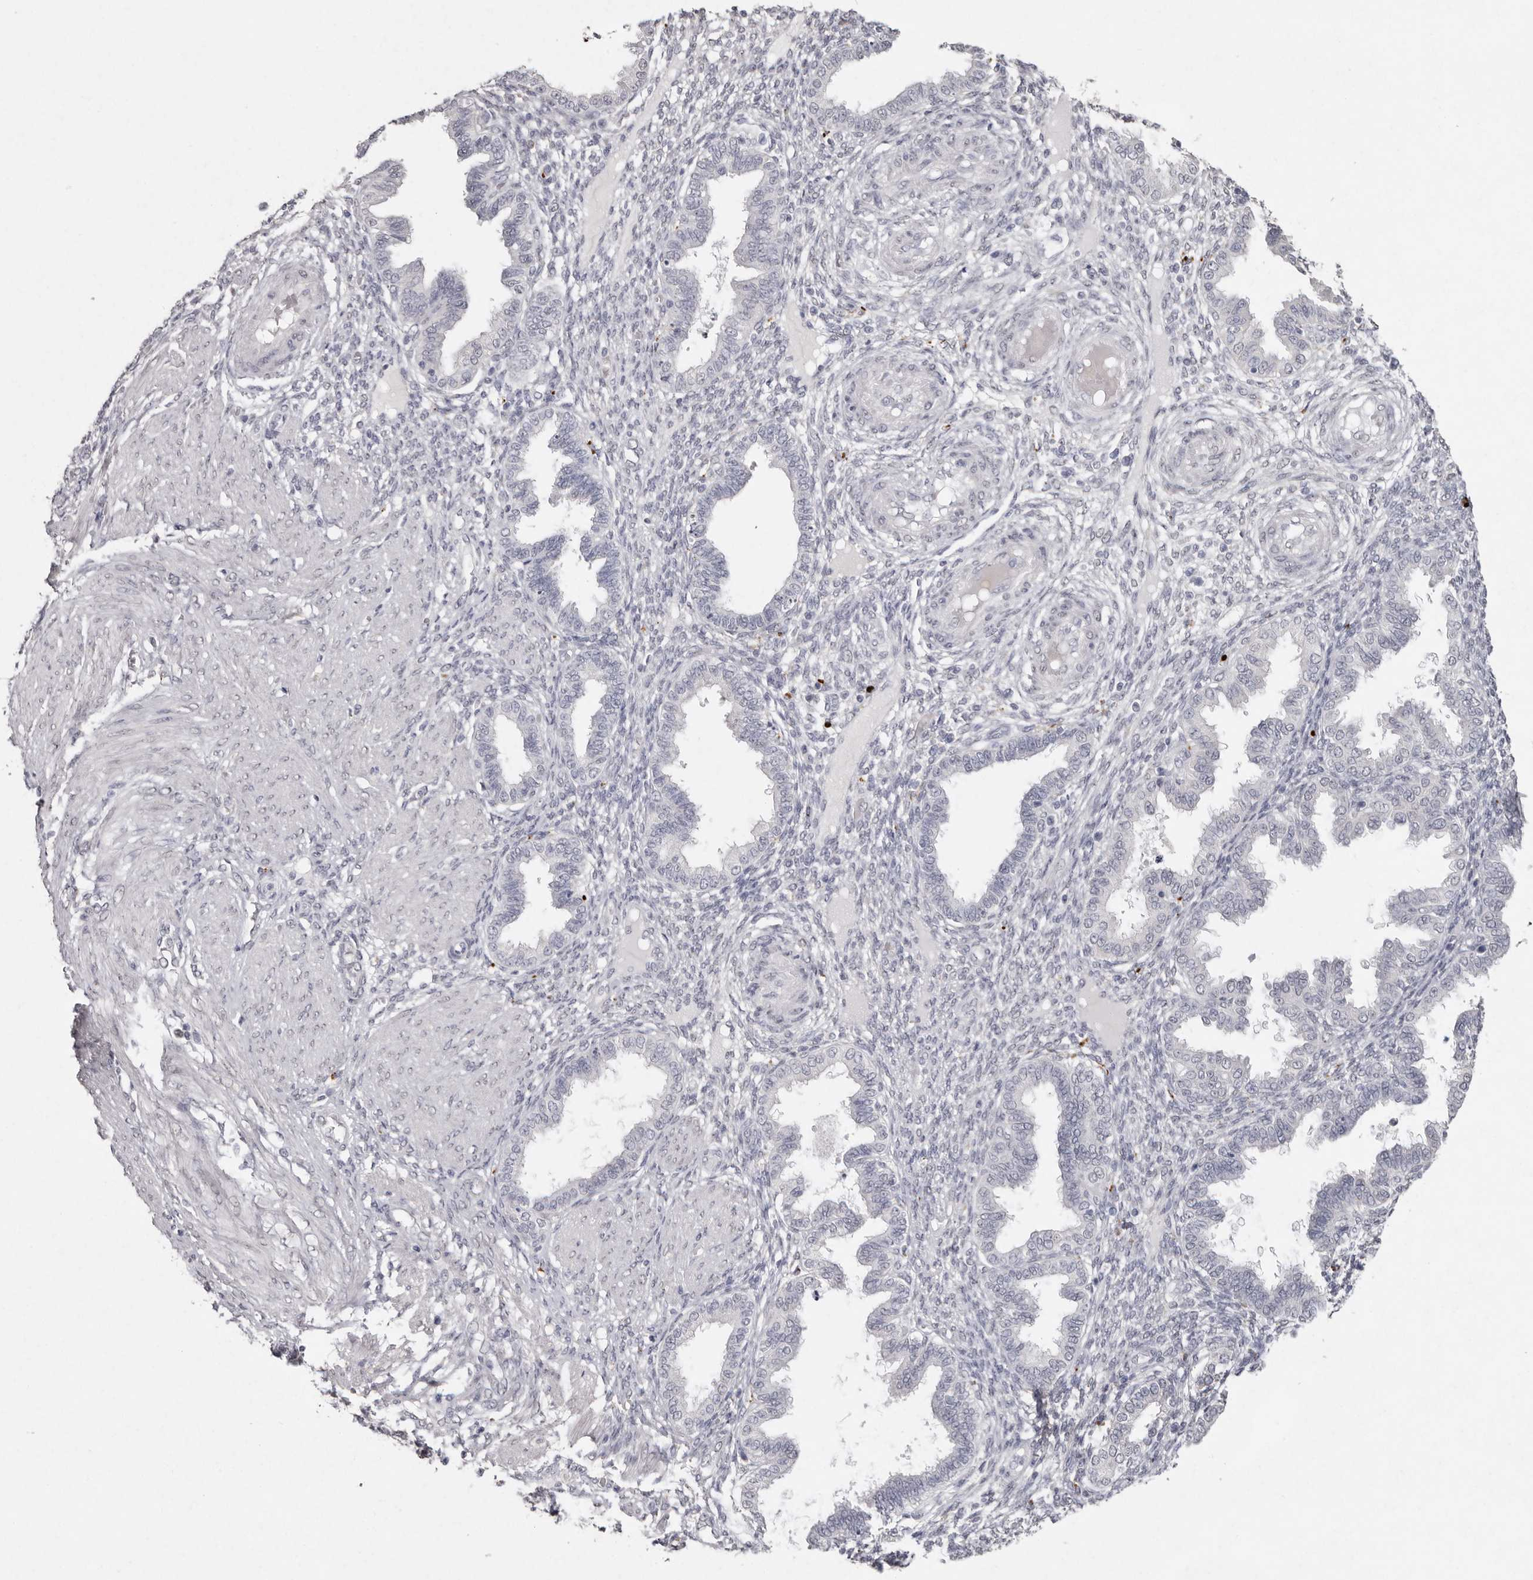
{"staining": {"intensity": "negative", "quantity": "none", "location": "none"}, "tissue": "endometrium", "cell_type": "Cells in endometrial stroma", "image_type": "normal", "snomed": [{"axis": "morphology", "description": "Normal tissue, NOS"}, {"axis": "topography", "description": "Endometrium"}], "caption": "DAB immunohistochemical staining of unremarkable human endometrium exhibits no significant expression in cells in endometrial stroma.", "gene": "FAM185A", "patient": {"sex": "female", "age": 33}}